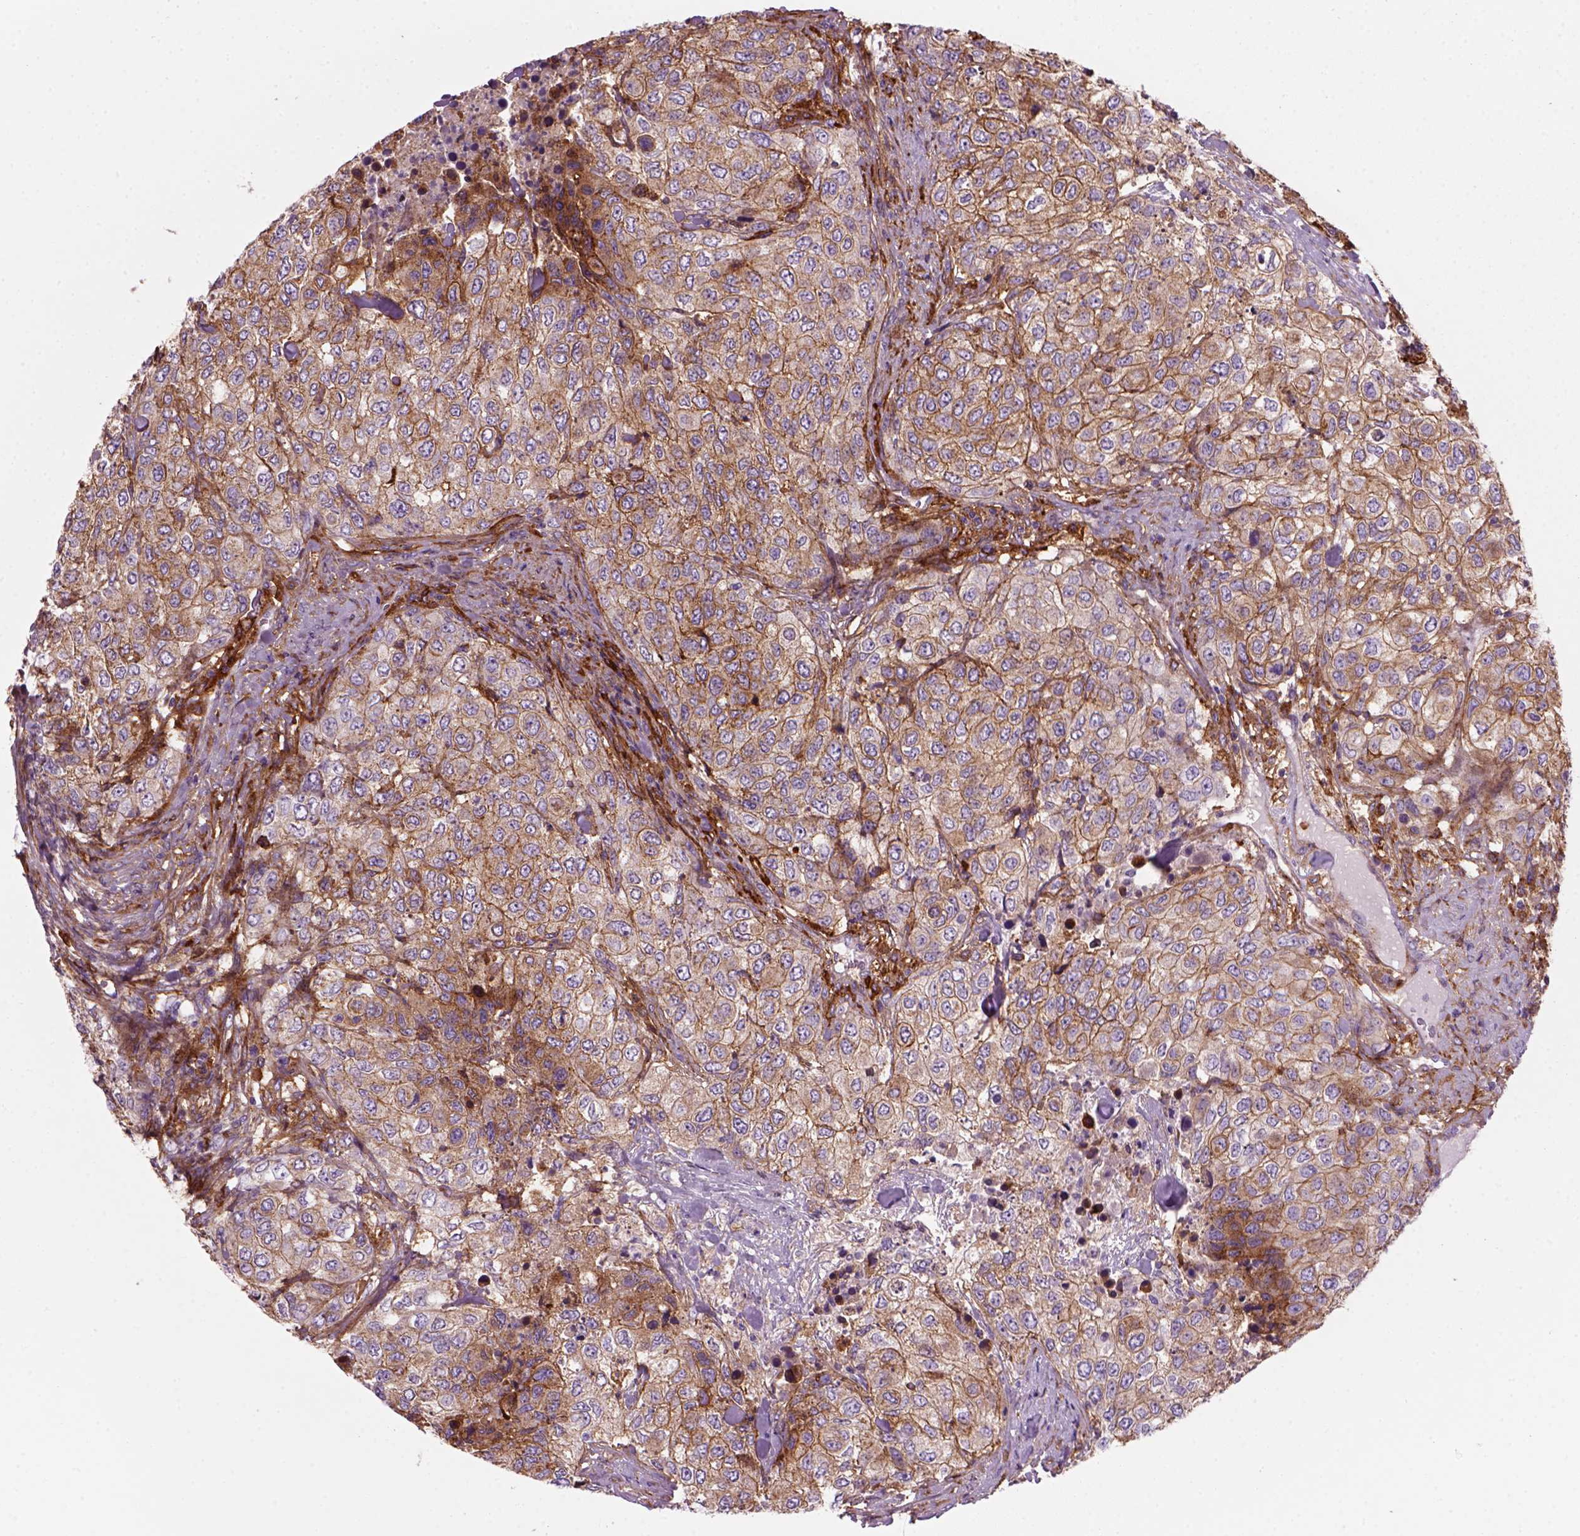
{"staining": {"intensity": "strong", "quantity": ">75%", "location": "cytoplasmic/membranous"}, "tissue": "urothelial cancer", "cell_type": "Tumor cells", "image_type": "cancer", "snomed": [{"axis": "morphology", "description": "Urothelial carcinoma, High grade"}, {"axis": "topography", "description": "Urinary bladder"}], "caption": "A brown stain highlights strong cytoplasmic/membranous positivity of a protein in human urothelial cancer tumor cells.", "gene": "MARCKS", "patient": {"sex": "female", "age": 78}}